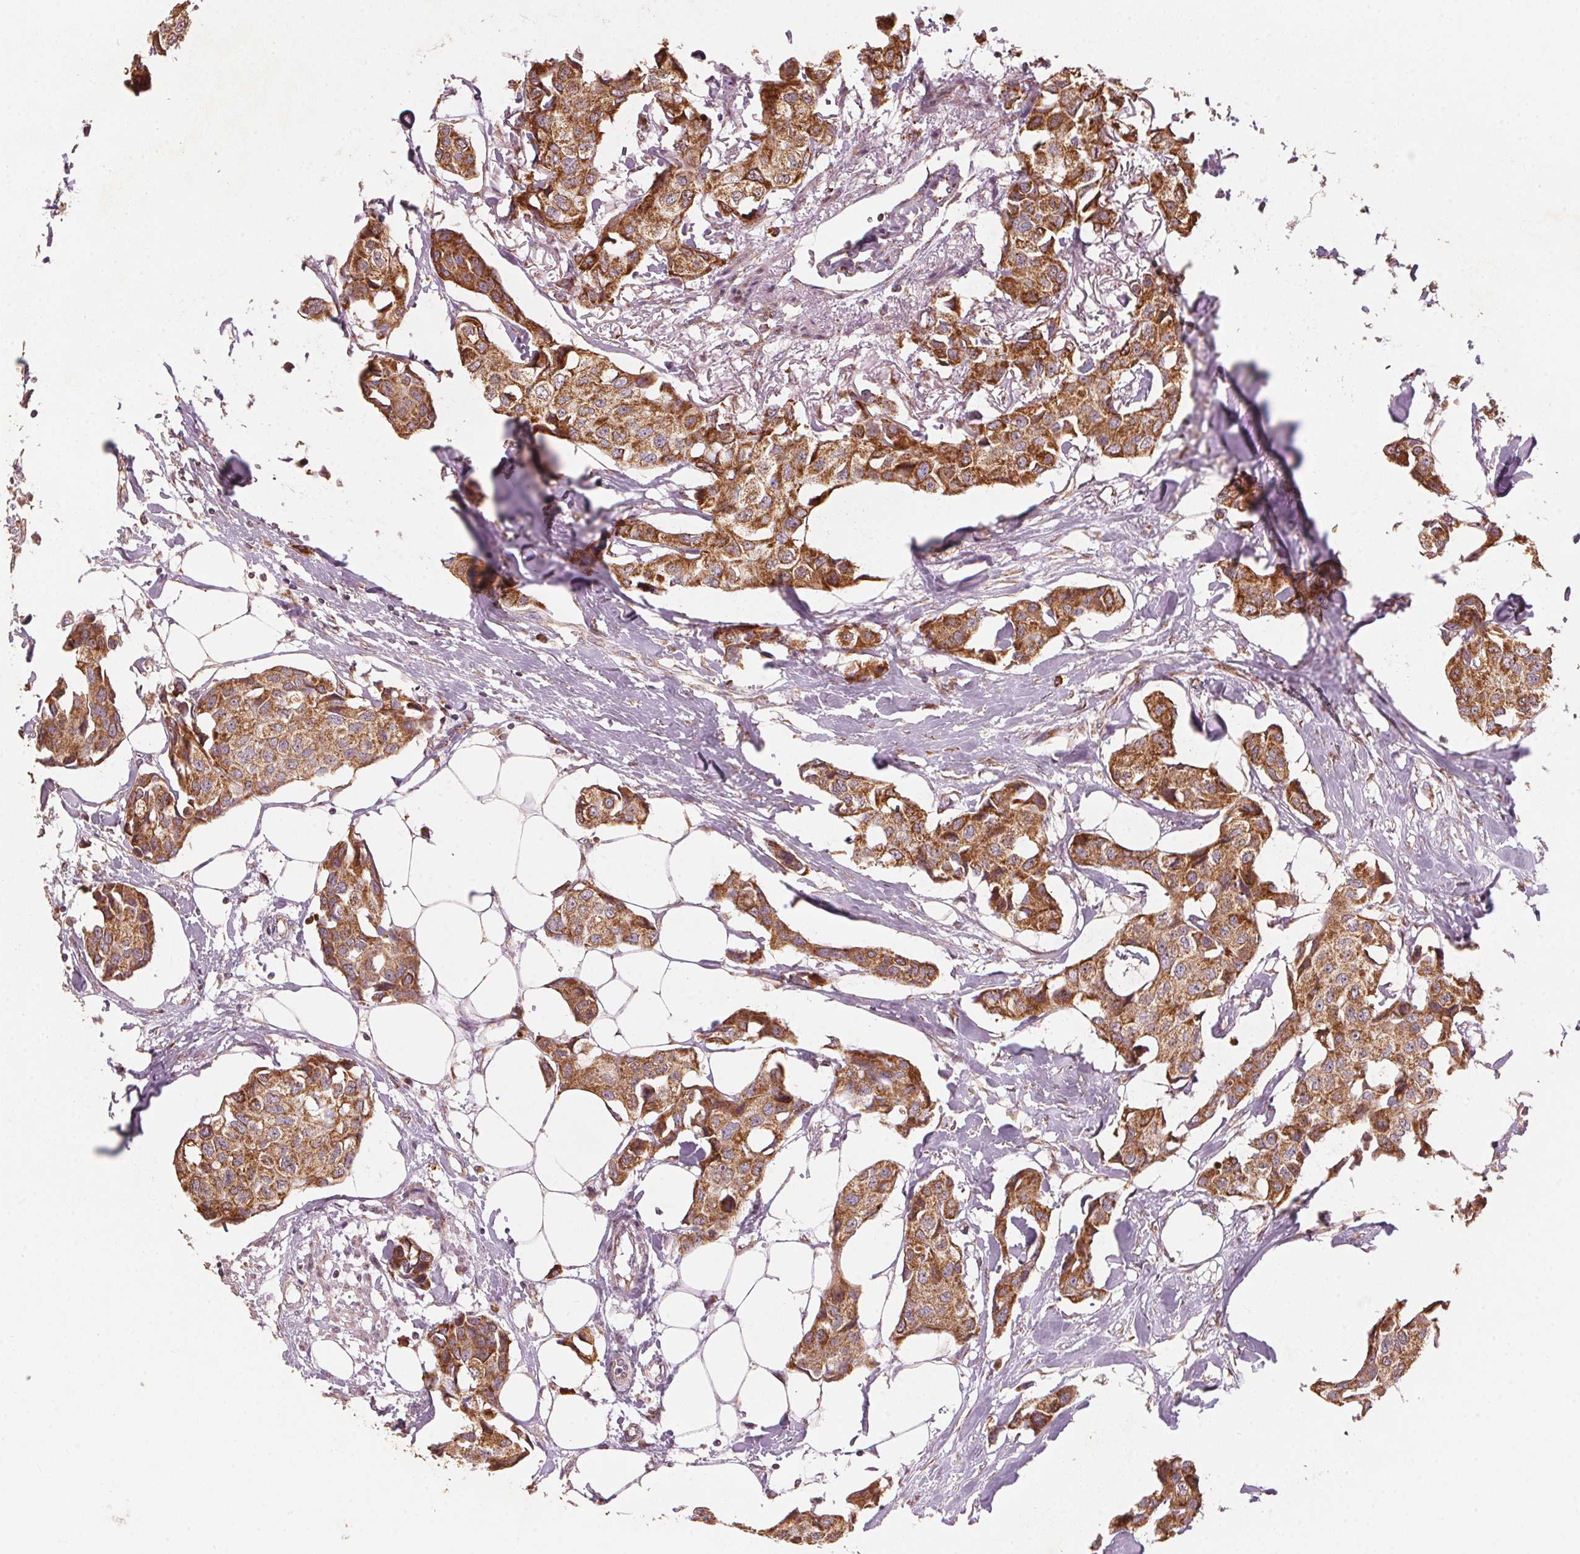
{"staining": {"intensity": "strong", "quantity": ">75%", "location": "cytoplasmic/membranous"}, "tissue": "breast cancer", "cell_type": "Tumor cells", "image_type": "cancer", "snomed": [{"axis": "morphology", "description": "Duct carcinoma"}, {"axis": "topography", "description": "Breast"}], "caption": "A brown stain labels strong cytoplasmic/membranous positivity of a protein in breast intraductal carcinoma tumor cells.", "gene": "TOMM70", "patient": {"sex": "female", "age": 80}}